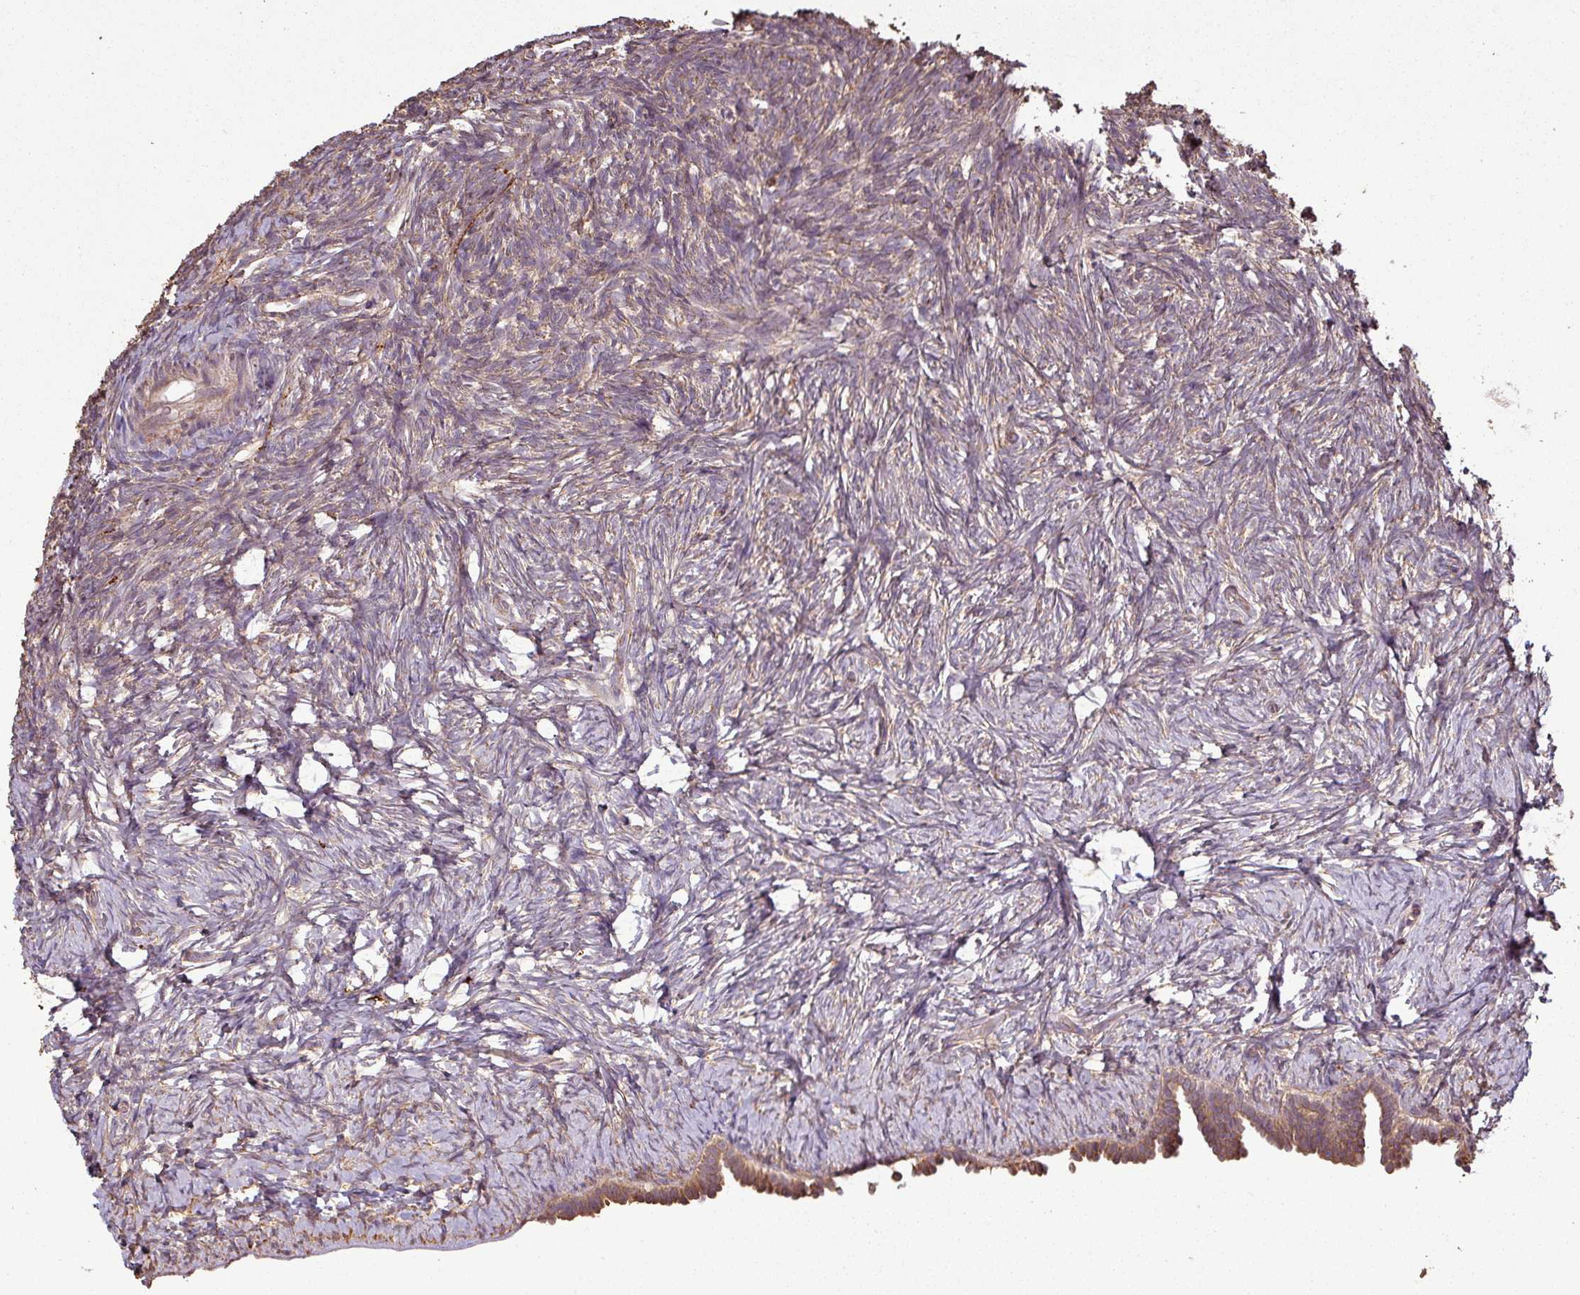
{"staining": {"intensity": "weak", "quantity": ">75%", "location": "cytoplasmic/membranous"}, "tissue": "ovary", "cell_type": "Ovarian stroma cells", "image_type": "normal", "snomed": [{"axis": "morphology", "description": "Normal tissue, NOS"}, {"axis": "topography", "description": "Ovary"}], "caption": "Ovary was stained to show a protein in brown. There is low levels of weak cytoplasmic/membranous positivity in approximately >75% of ovarian stroma cells. The staining was performed using DAB, with brown indicating positive protein expression. Nuclei are stained blue with hematoxylin.", "gene": "PLEKHM1", "patient": {"sex": "female", "age": 39}}